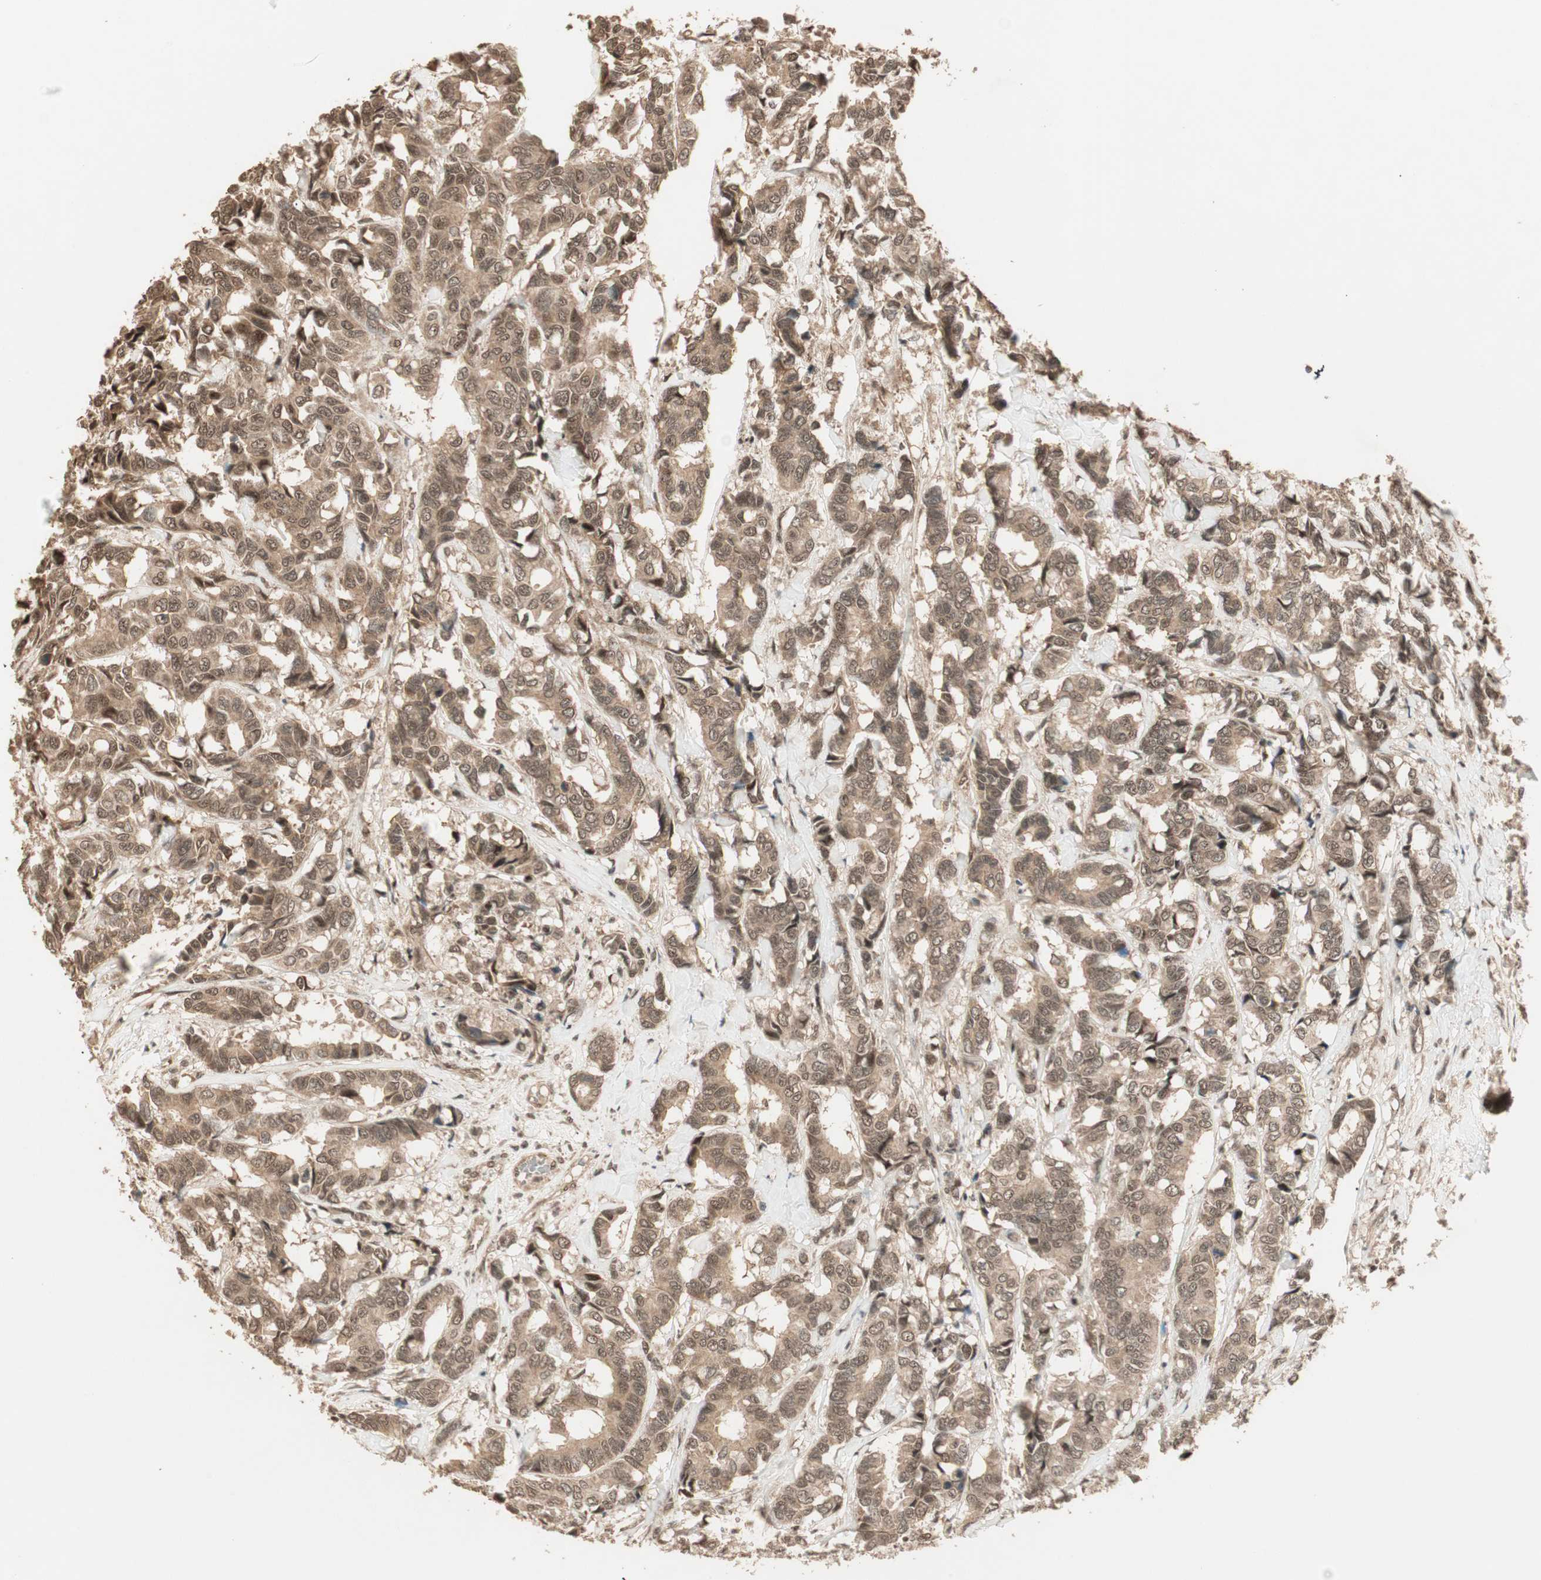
{"staining": {"intensity": "moderate", "quantity": ">75%", "location": "cytoplasmic/membranous,nuclear"}, "tissue": "breast cancer", "cell_type": "Tumor cells", "image_type": "cancer", "snomed": [{"axis": "morphology", "description": "Duct carcinoma"}, {"axis": "topography", "description": "Breast"}], "caption": "IHC image of human invasive ductal carcinoma (breast) stained for a protein (brown), which displays medium levels of moderate cytoplasmic/membranous and nuclear expression in about >75% of tumor cells.", "gene": "ZSCAN31", "patient": {"sex": "female", "age": 87}}